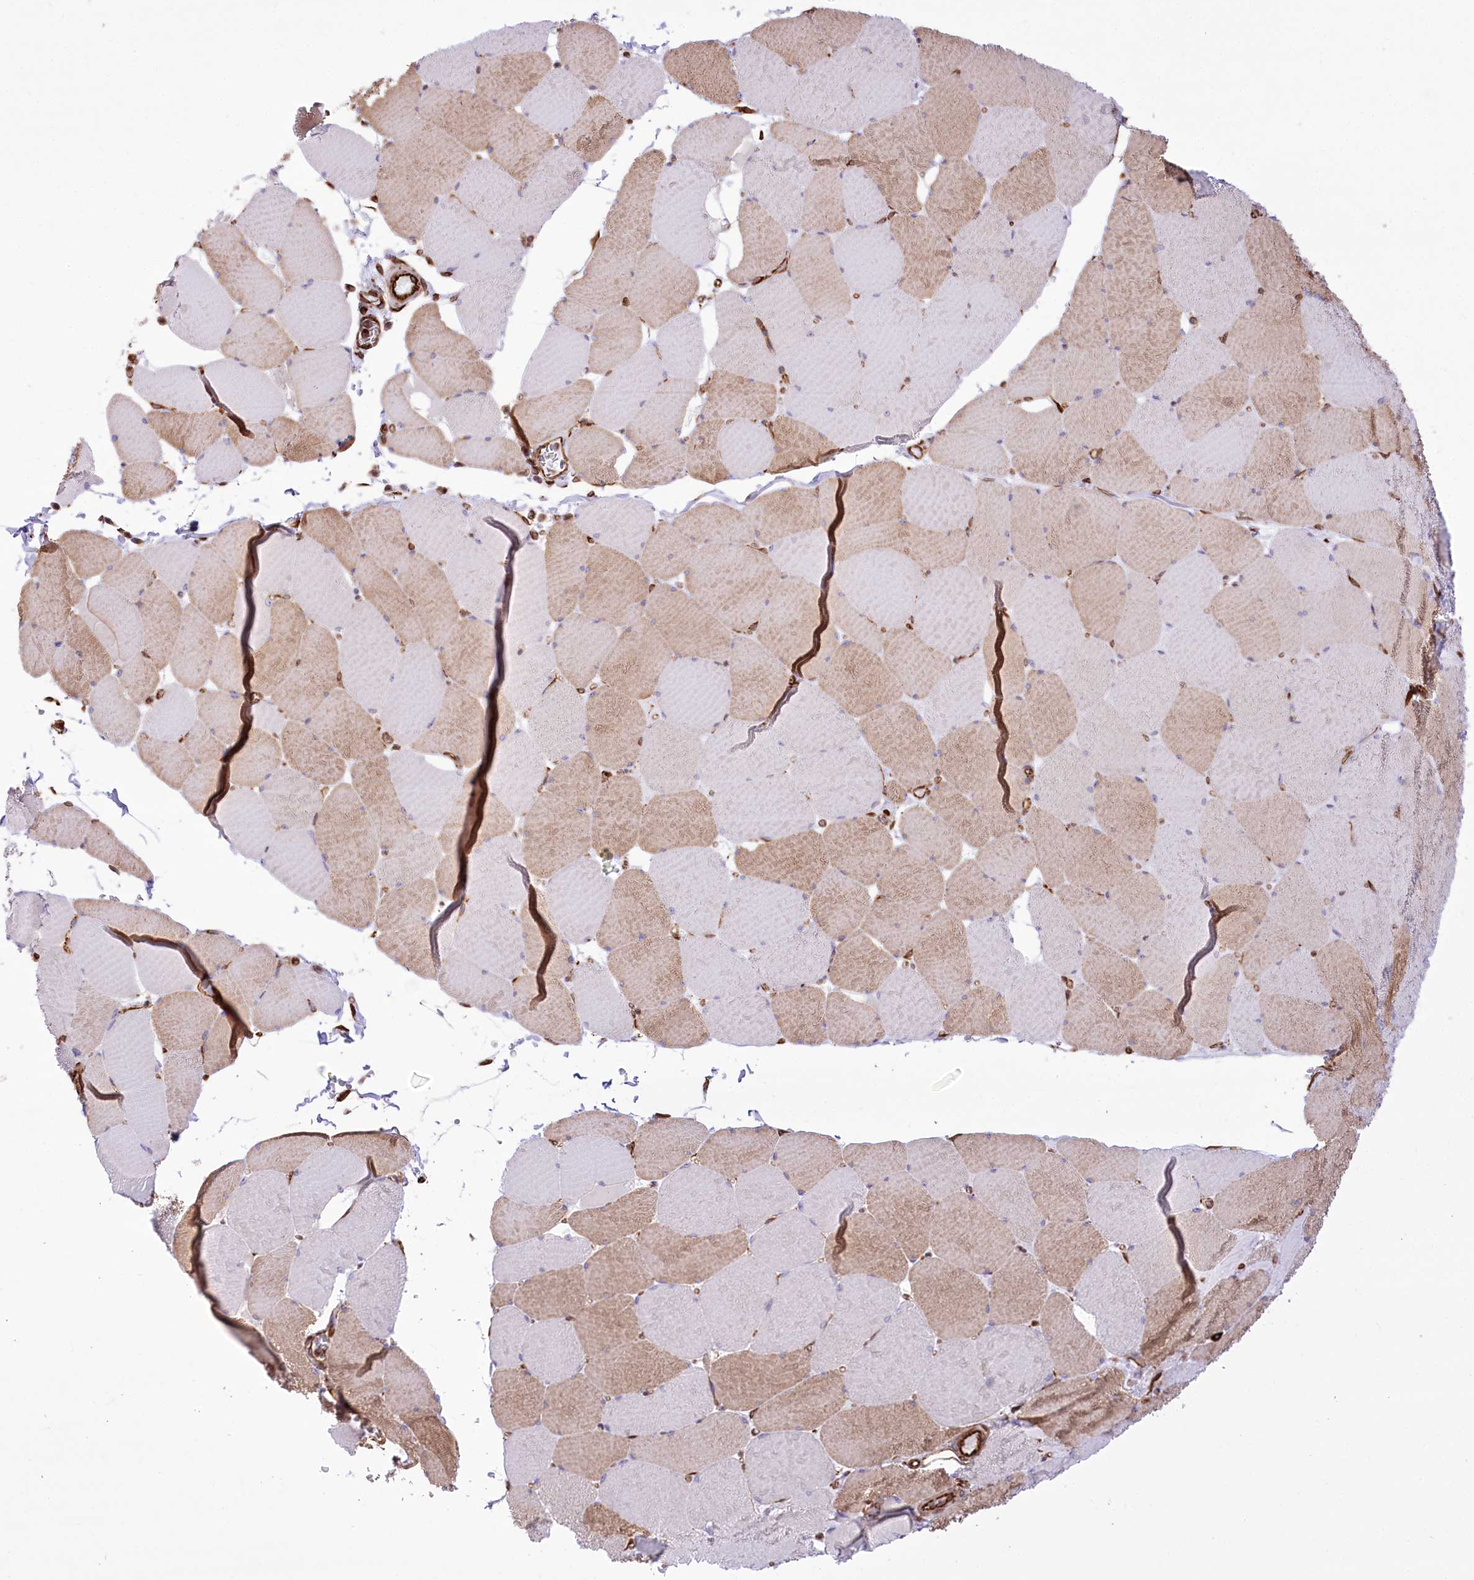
{"staining": {"intensity": "moderate", "quantity": "25%-75%", "location": "cytoplasmic/membranous"}, "tissue": "skeletal muscle", "cell_type": "Myocytes", "image_type": "normal", "snomed": [{"axis": "morphology", "description": "Normal tissue, NOS"}, {"axis": "topography", "description": "Skeletal muscle"}, {"axis": "topography", "description": "Head-Neck"}], "caption": "The histopathology image shows staining of benign skeletal muscle, revealing moderate cytoplasmic/membranous protein expression (brown color) within myocytes.", "gene": "TTC1", "patient": {"sex": "male", "age": 66}}